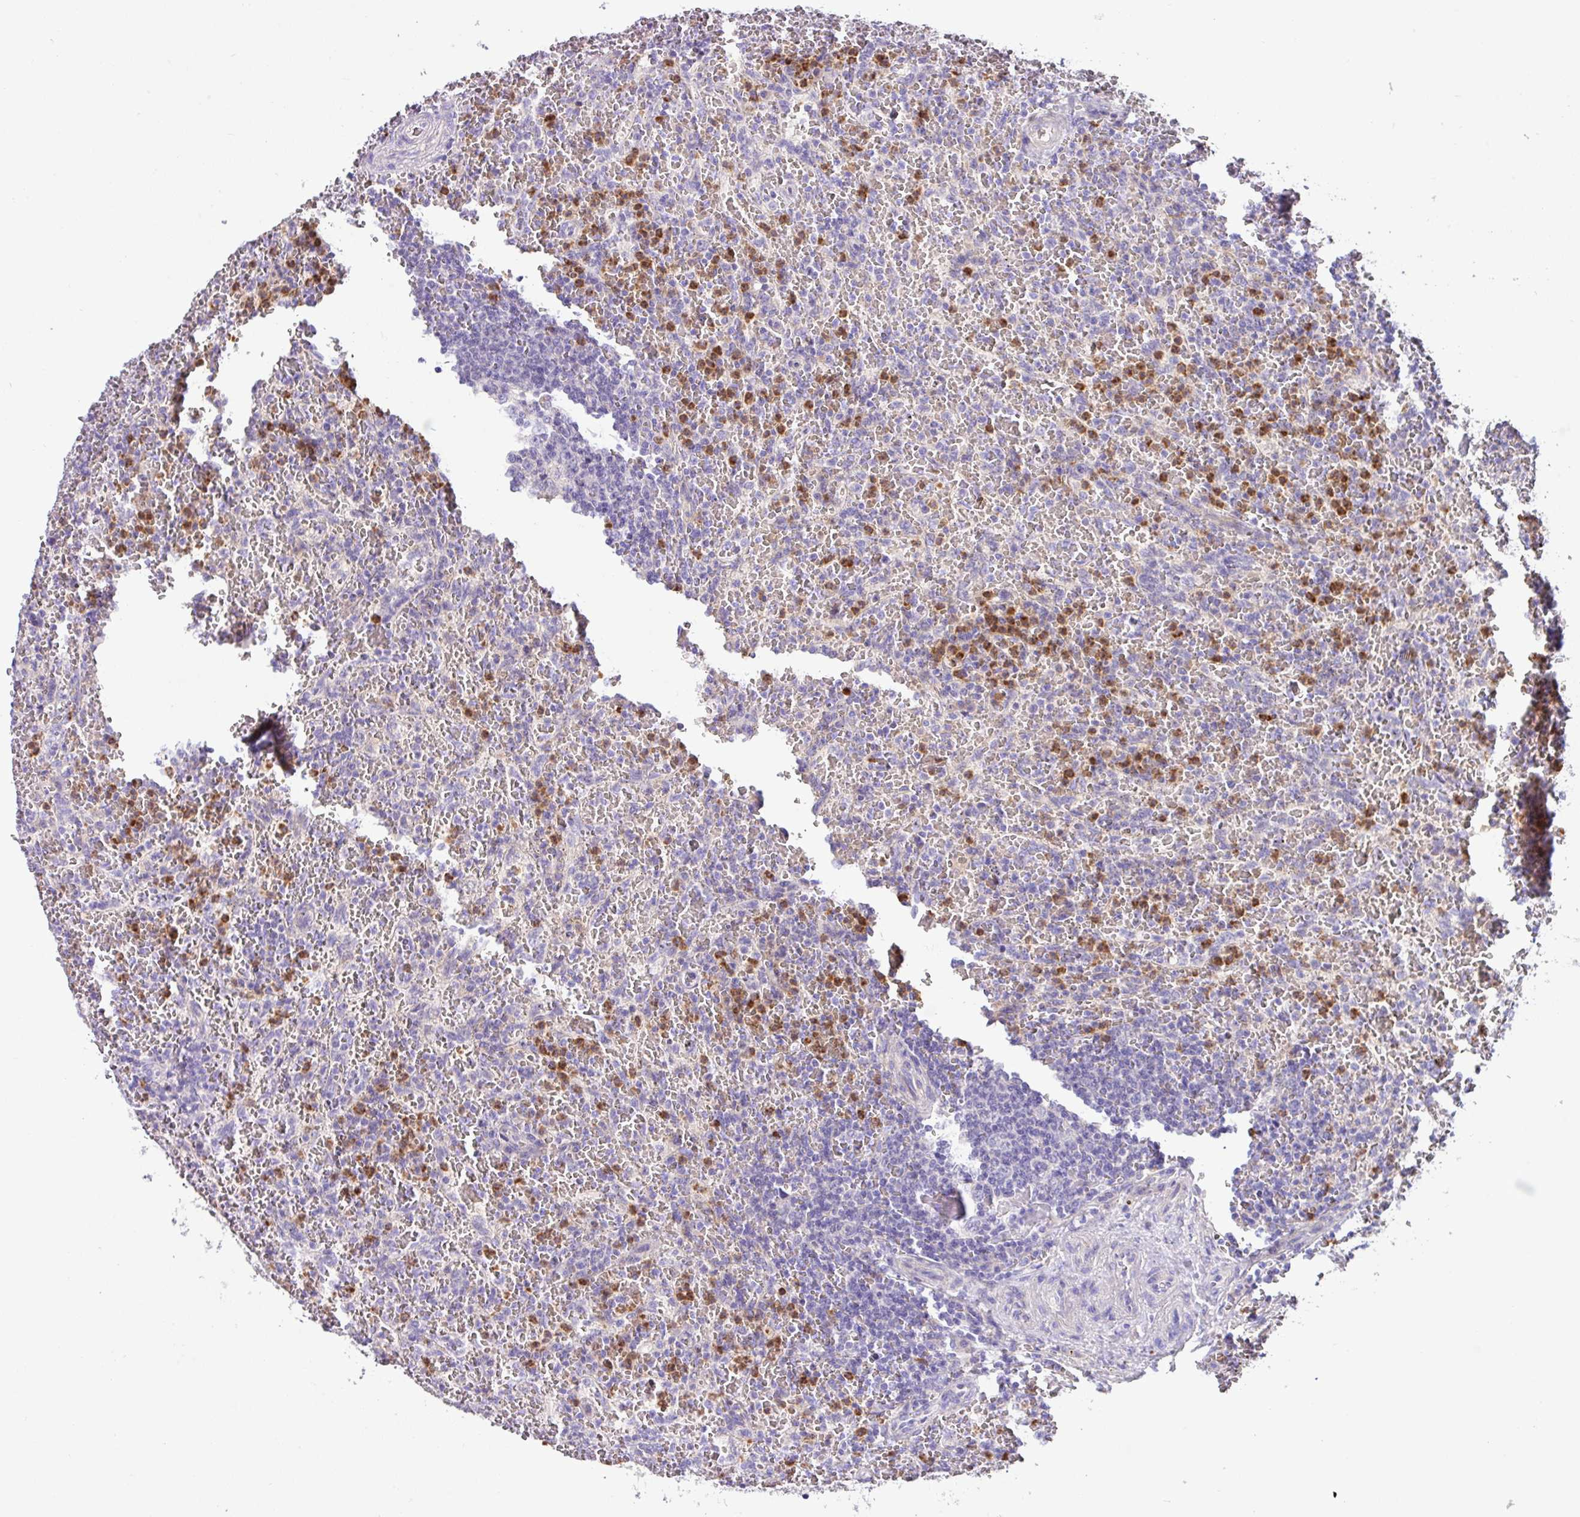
{"staining": {"intensity": "negative", "quantity": "none", "location": "none"}, "tissue": "lymphoma", "cell_type": "Tumor cells", "image_type": "cancer", "snomed": [{"axis": "morphology", "description": "Malignant lymphoma, non-Hodgkin's type, Low grade"}, {"axis": "topography", "description": "Spleen"}], "caption": "A photomicrograph of malignant lymphoma, non-Hodgkin's type (low-grade) stained for a protein reveals no brown staining in tumor cells. Brightfield microscopy of immunohistochemistry (IHC) stained with DAB (3,3'-diaminobenzidine) (brown) and hematoxylin (blue), captured at high magnification.", "gene": "CRISP3", "patient": {"sex": "female", "age": 64}}